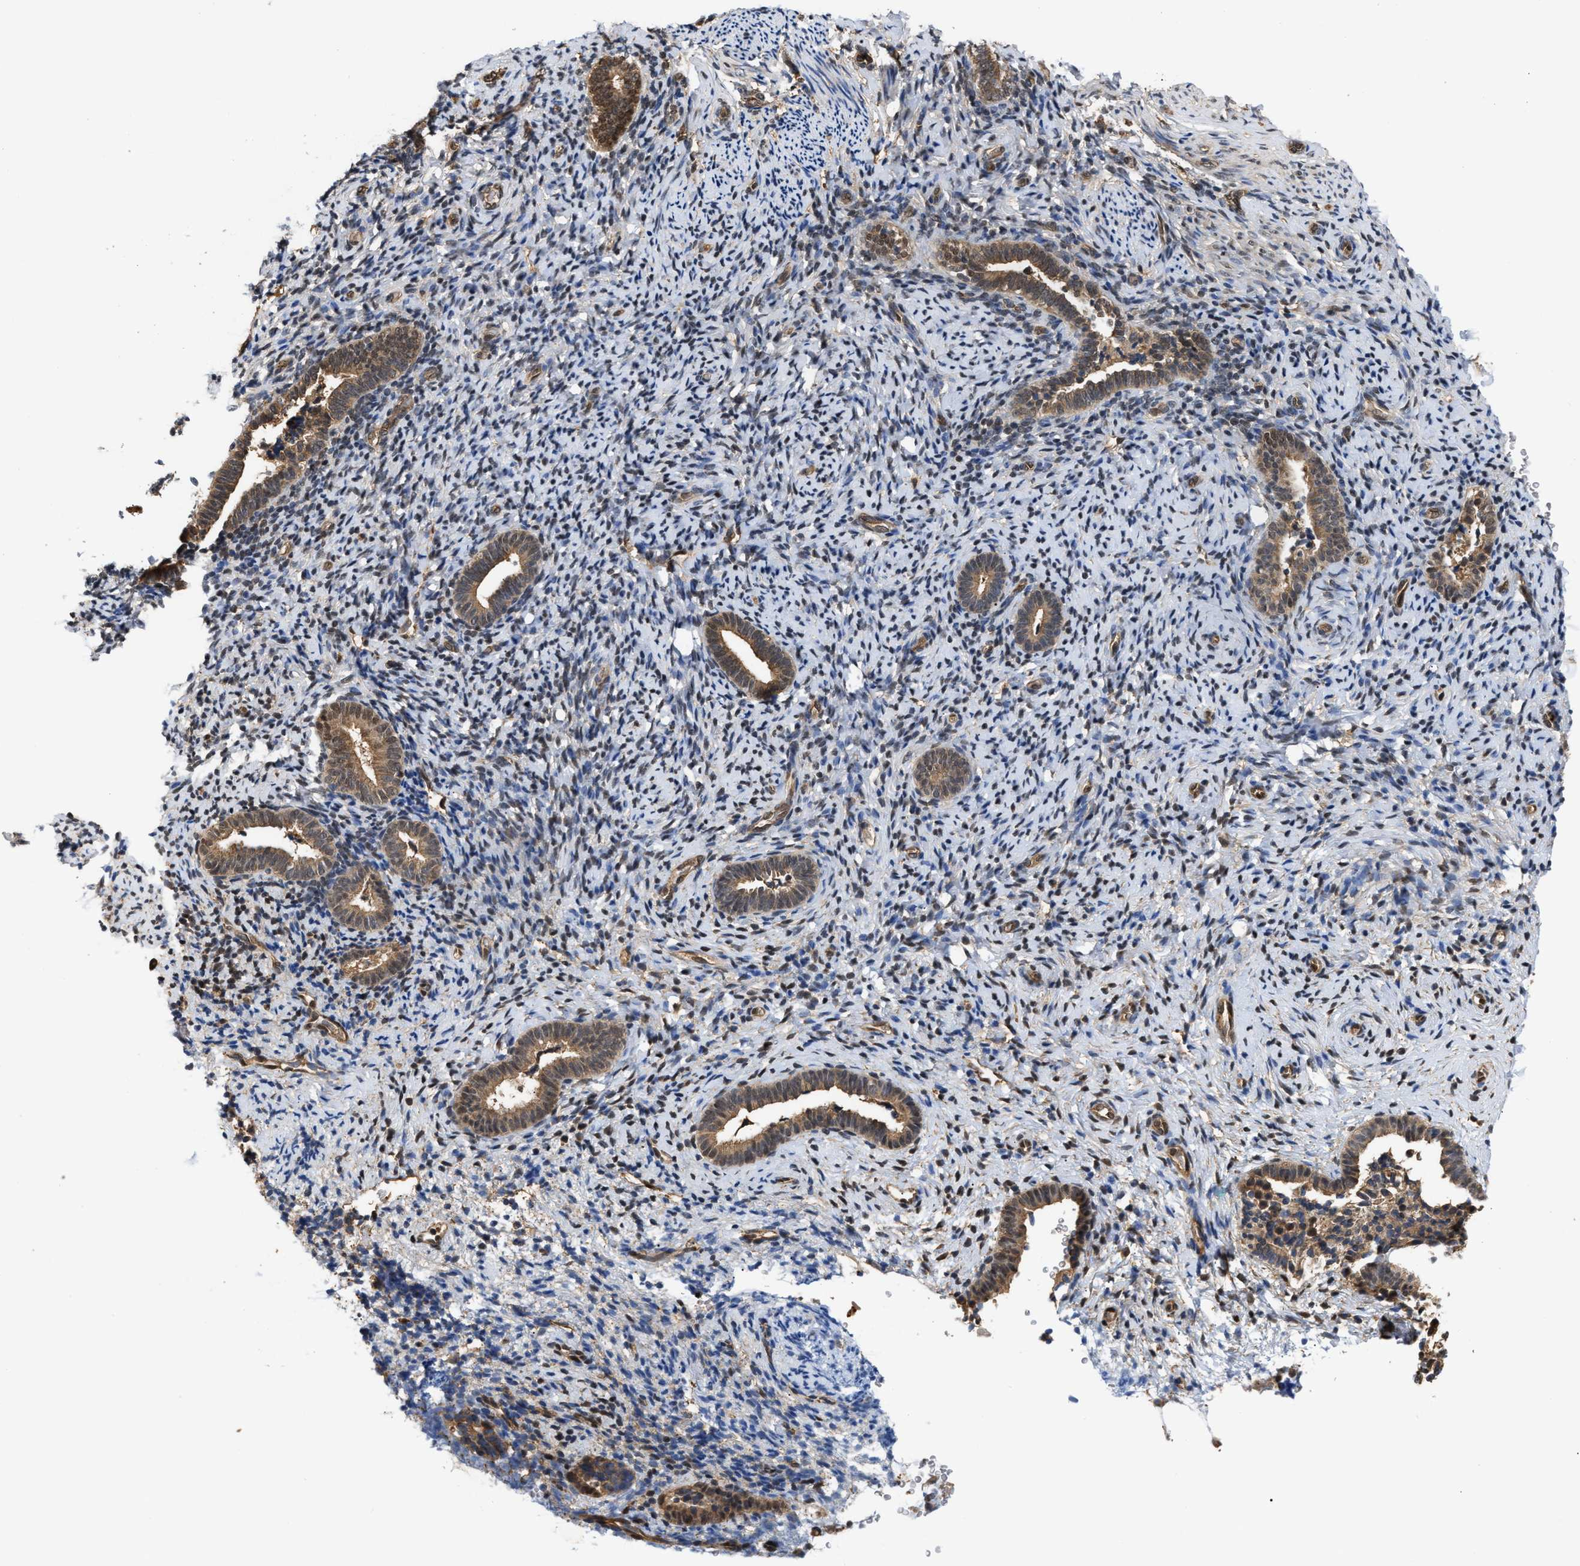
{"staining": {"intensity": "weak", "quantity": "<25%", "location": "nuclear"}, "tissue": "endometrium", "cell_type": "Cells in endometrial stroma", "image_type": "normal", "snomed": [{"axis": "morphology", "description": "Normal tissue, NOS"}, {"axis": "topography", "description": "Endometrium"}], "caption": "Micrograph shows no protein positivity in cells in endometrial stroma of benign endometrium.", "gene": "SCAI", "patient": {"sex": "female", "age": 51}}